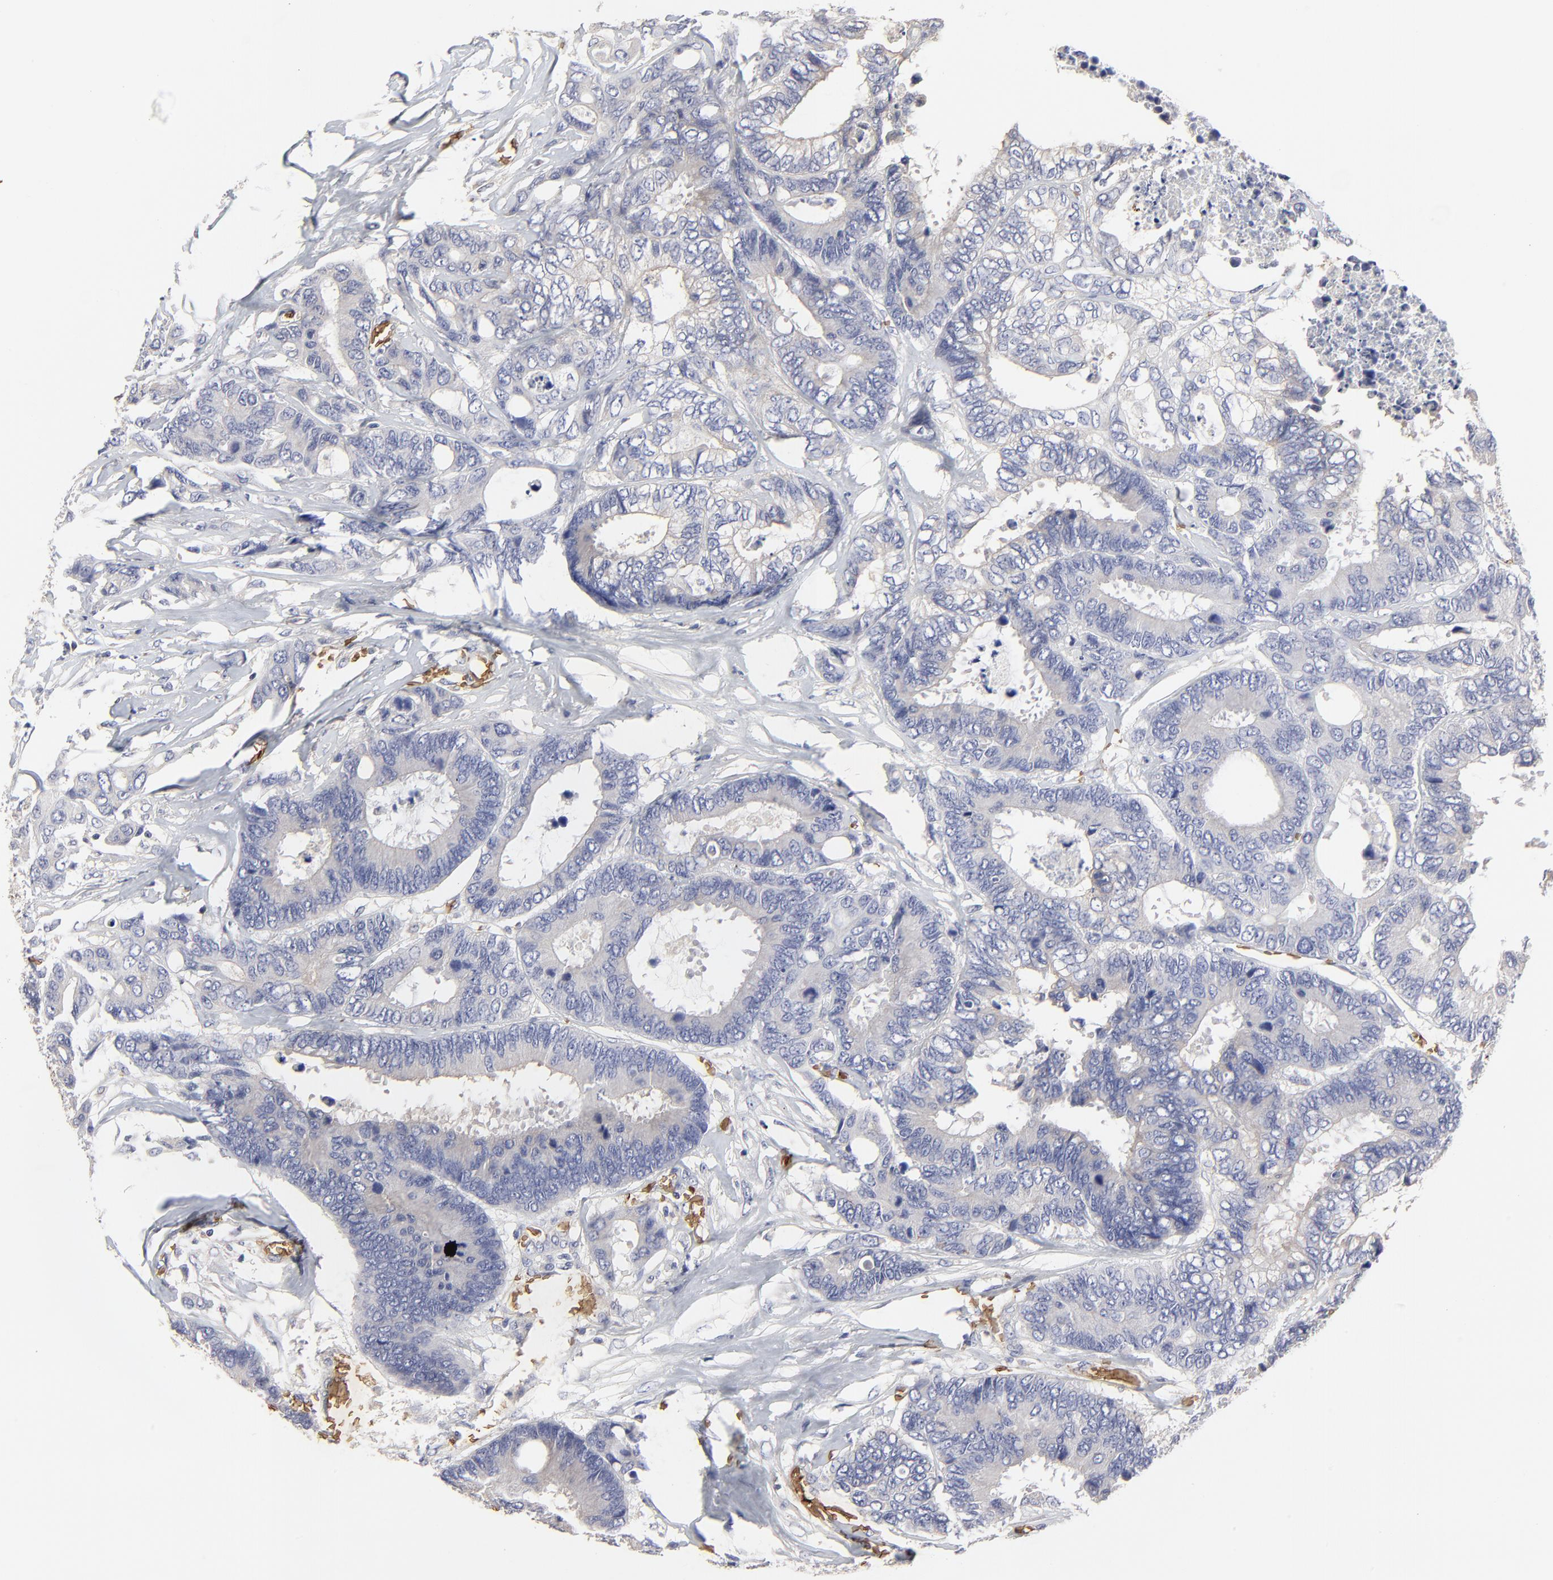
{"staining": {"intensity": "negative", "quantity": "none", "location": "none"}, "tissue": "colorectal cancer", "cell_type": "Tumor cells", "image_type": "cancer", "snomed": [{"axis": "morphology", "description": "Adenocarcinoma, NOS"}, {"axis": "topography", "description": "Rectum"}], "caption": "This is an immunohistochemistry micrograph of human adenocarcinoma (colorectal). There is no positivity in tumor cells.", "gene": "PAG1", "patient": {"sex": "male", "age": 55}}